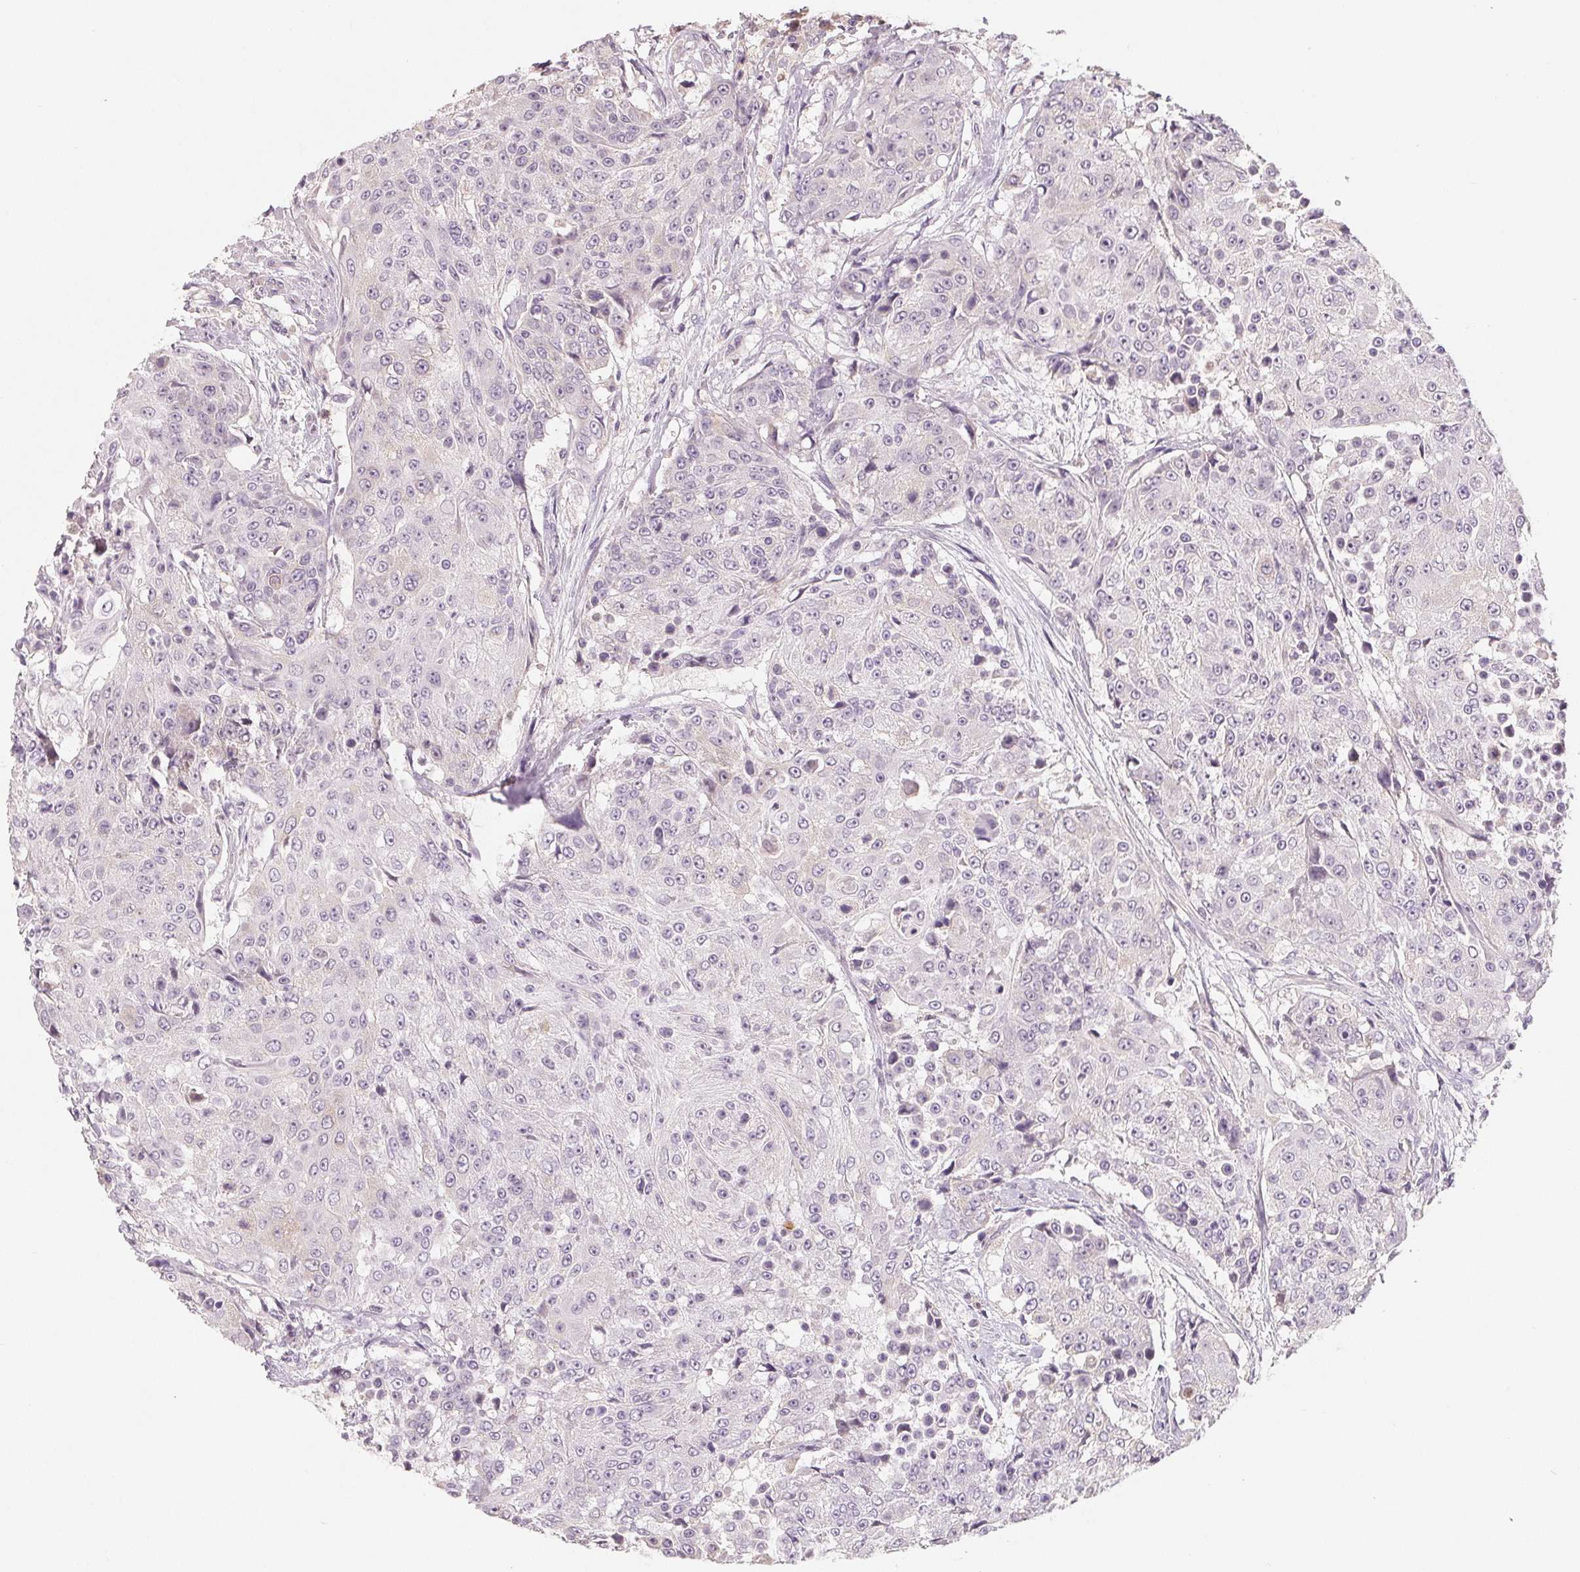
{"staining": {"intensity": "negative", "quantity": "none", "location": "none"}, "tissue": "urothelial cancer", "cell_type": "Tumor cells", "image_type": "cancer", "snomed": [{"axis": "morphology", "description": "Urothelial carcinoma, High grade"}, {"axis": "topography", "description": "Urinary bladder"}], "caption": "Tumor cells are negative for brown protein staining in urothelial cancer. (DAB (3,3'-diaminobenzidine) immunohistochemistry, high magnification).", "gene": "AQP8", "patient": {"sex": "female", "age": 63}}